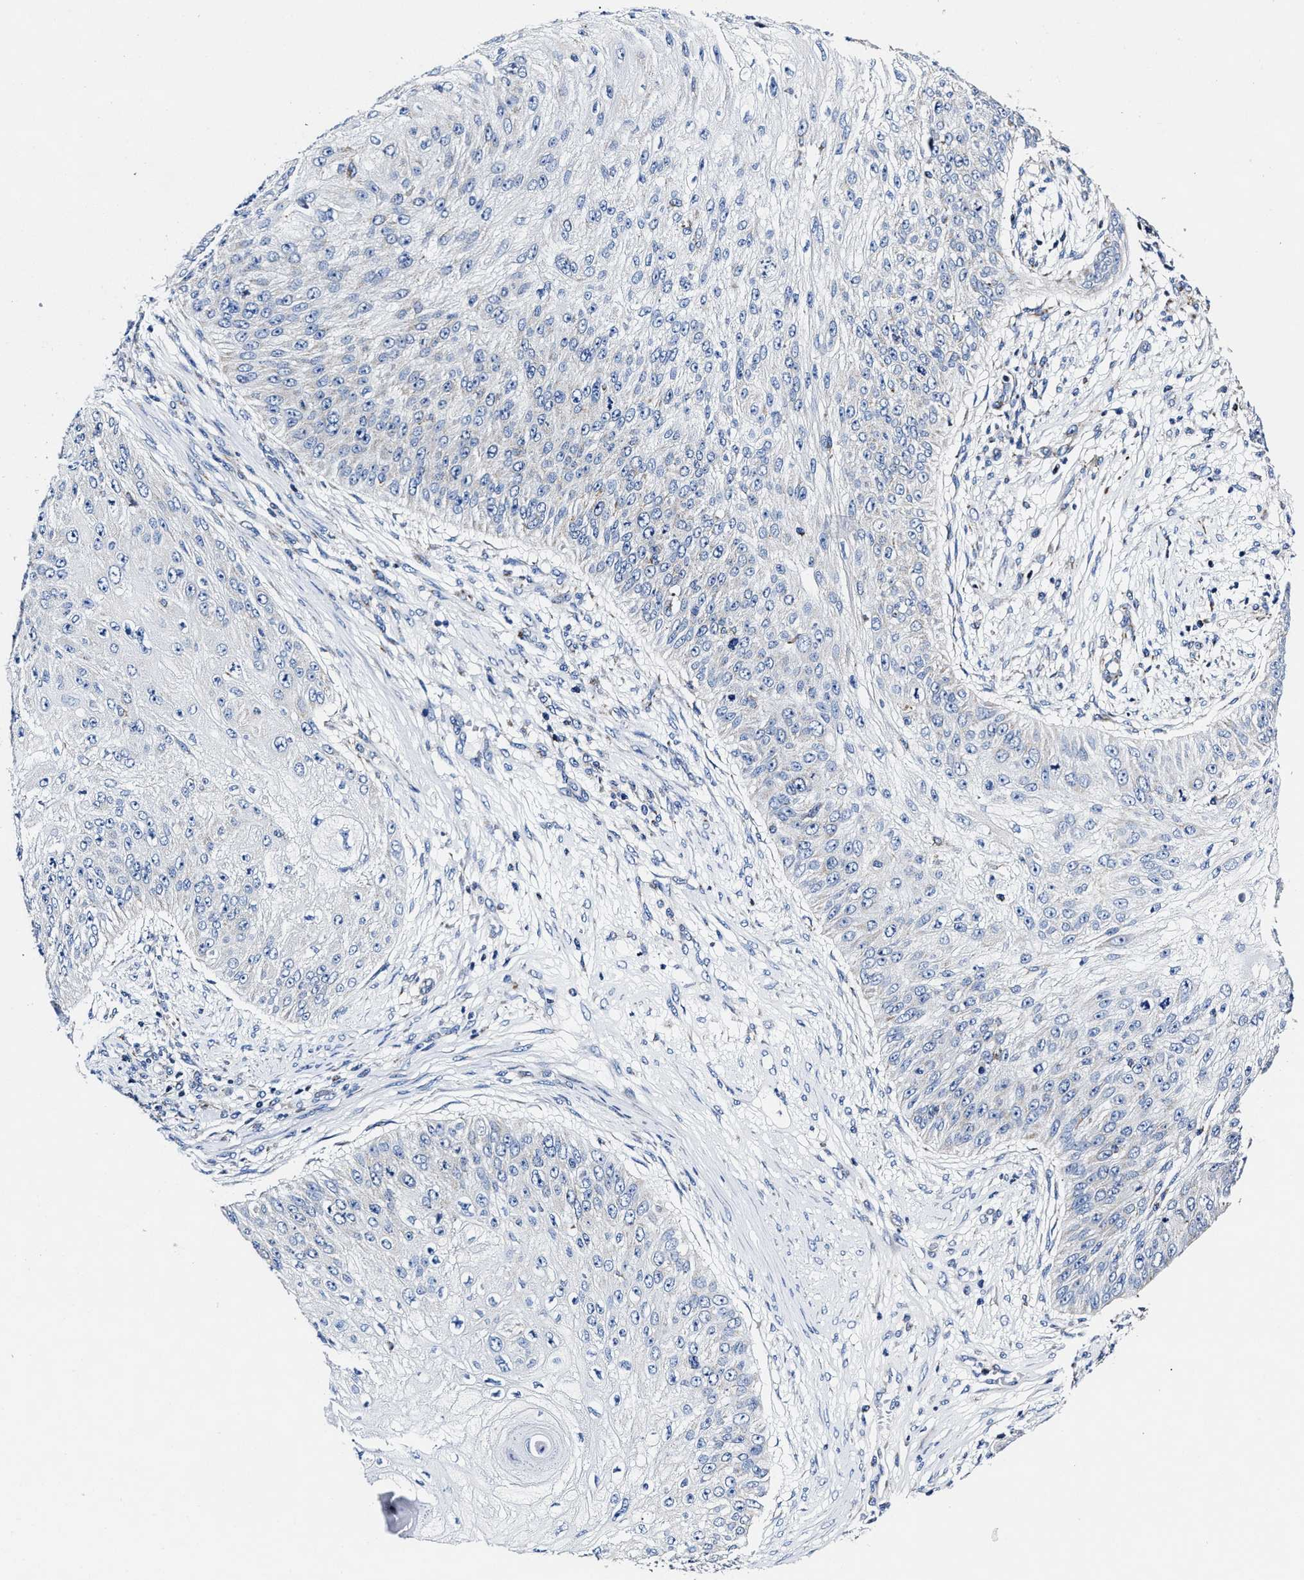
{"staining": {"intensity": "negative", "quantity": "none", "location": "none"}, "tissue": "skin cancer", "cell_type": "Tumor cells", "image_type": "cancer", "snomed": [{"axis": "morphology", "description": "Squamous cell carcinoma, NOS"}, {"axis": "topography", "description": "Skin"}], "caption": "Tumor cells are negative for brown protein staining in skin squamous cell carcinoma.", "gene": "HINT2", "patient": {"sex": "female", "age": 80}}